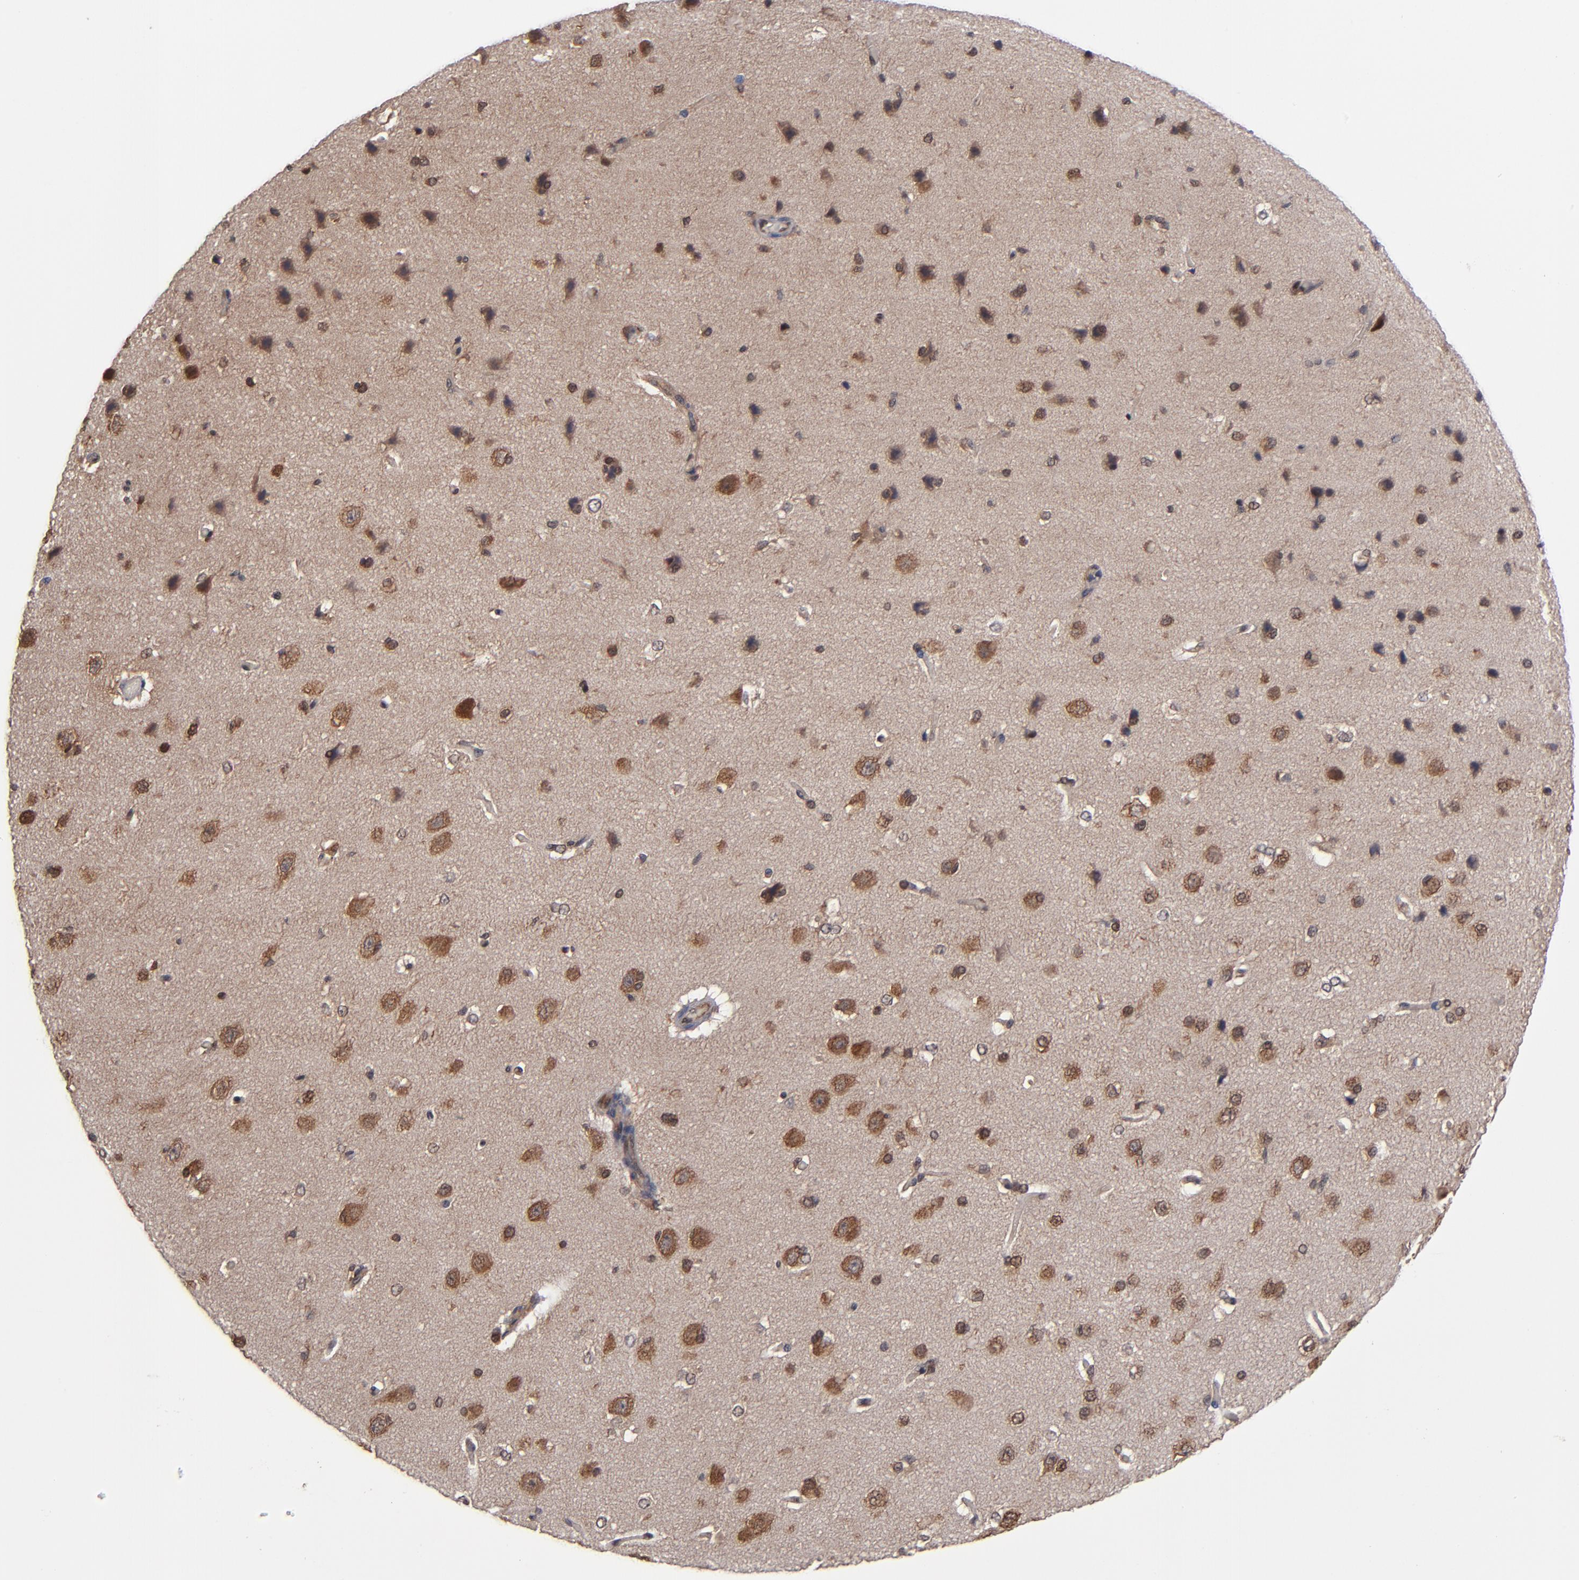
{"staining": {"intensity": "weak", "quantity": "25%-75%", "location": "cytoplasmic/membranous"}, "tissue": "cerebral cortex", "cell_type": "Endothelial cells", "image_type": "normal", "snomed": [{"axis": "morphology", "description": "Normal tissue, NOS"}, {"axis": "topography", "description": "Cerebral cortex"}], "caption": "Immunohistochemistry (IHC) staining of unremarkable cerebral cortex, which demonstrates low levels of weak cytoplasmic/membranous expression in approximately 25%-75% of endothelial cells indicating weak cytoplasmic/membranous protein positivity. The staining was performed using DAB (3,3'-diaminobenzidine) (brown) for protein detection and nuclei were counterstained in hematoxylin (blue).", "gene": "ALG13", "patient": {"sex": "female", "age": 45}}